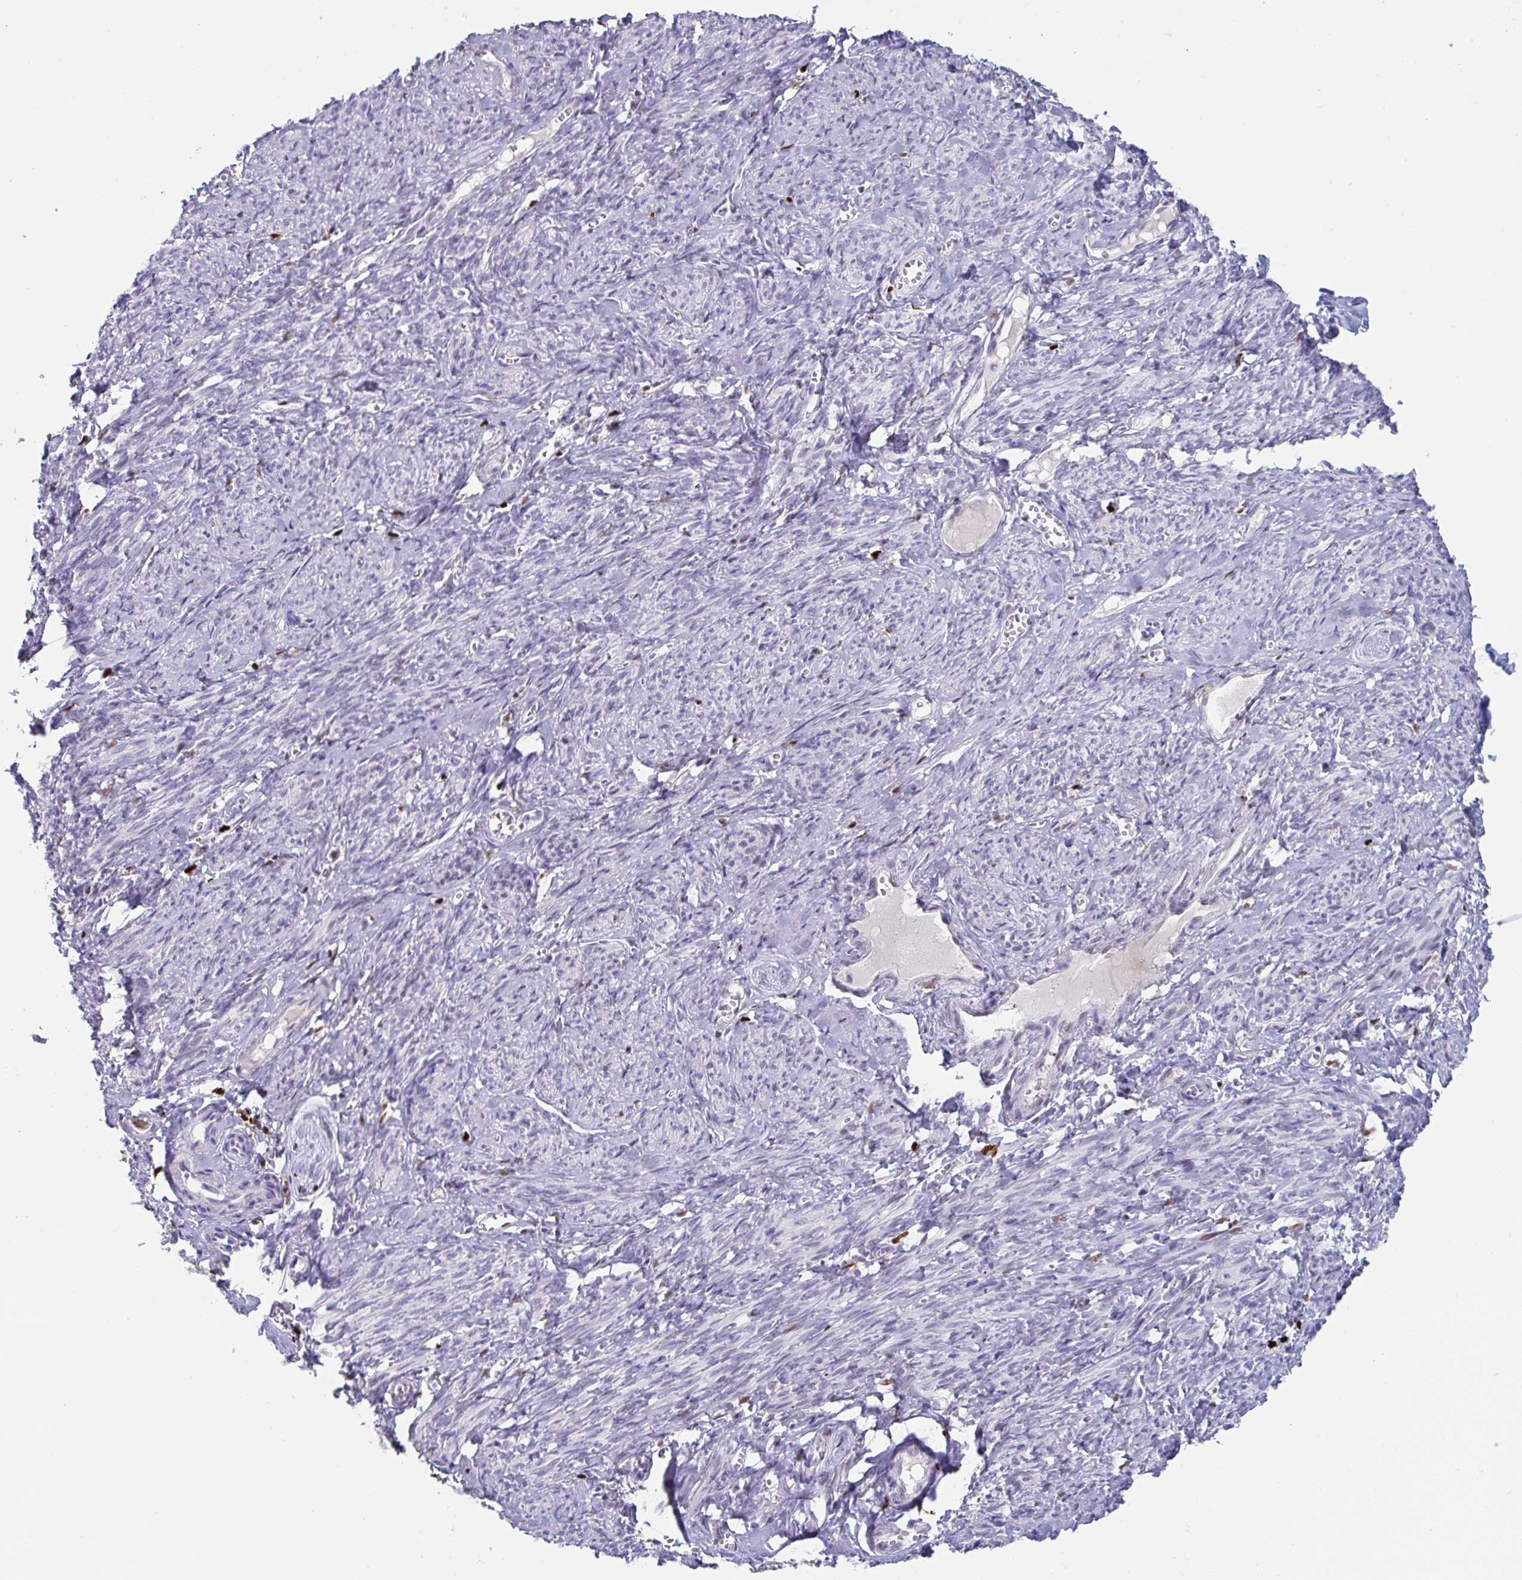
{"staining": {"intensity": "negative", "quantity": "none", "location": "none"}, "tissue": "smooth muscle", "cell_type": "Smooth muscle cells", "image_type": "normal", "snomed": [{"axis": "morphology", "description": "Normal tissue, NOS"}, {"axis": "topography", "description": "Smooth muscle"}], "caption": "IHC photomicrograph of normal smooth muscle: smooth muscle stained with DAB demonstrates no significant protein staining in smooth muscle cells.", "gene": "ZNF586", "patient": {"sex": "female", "age": 65}}